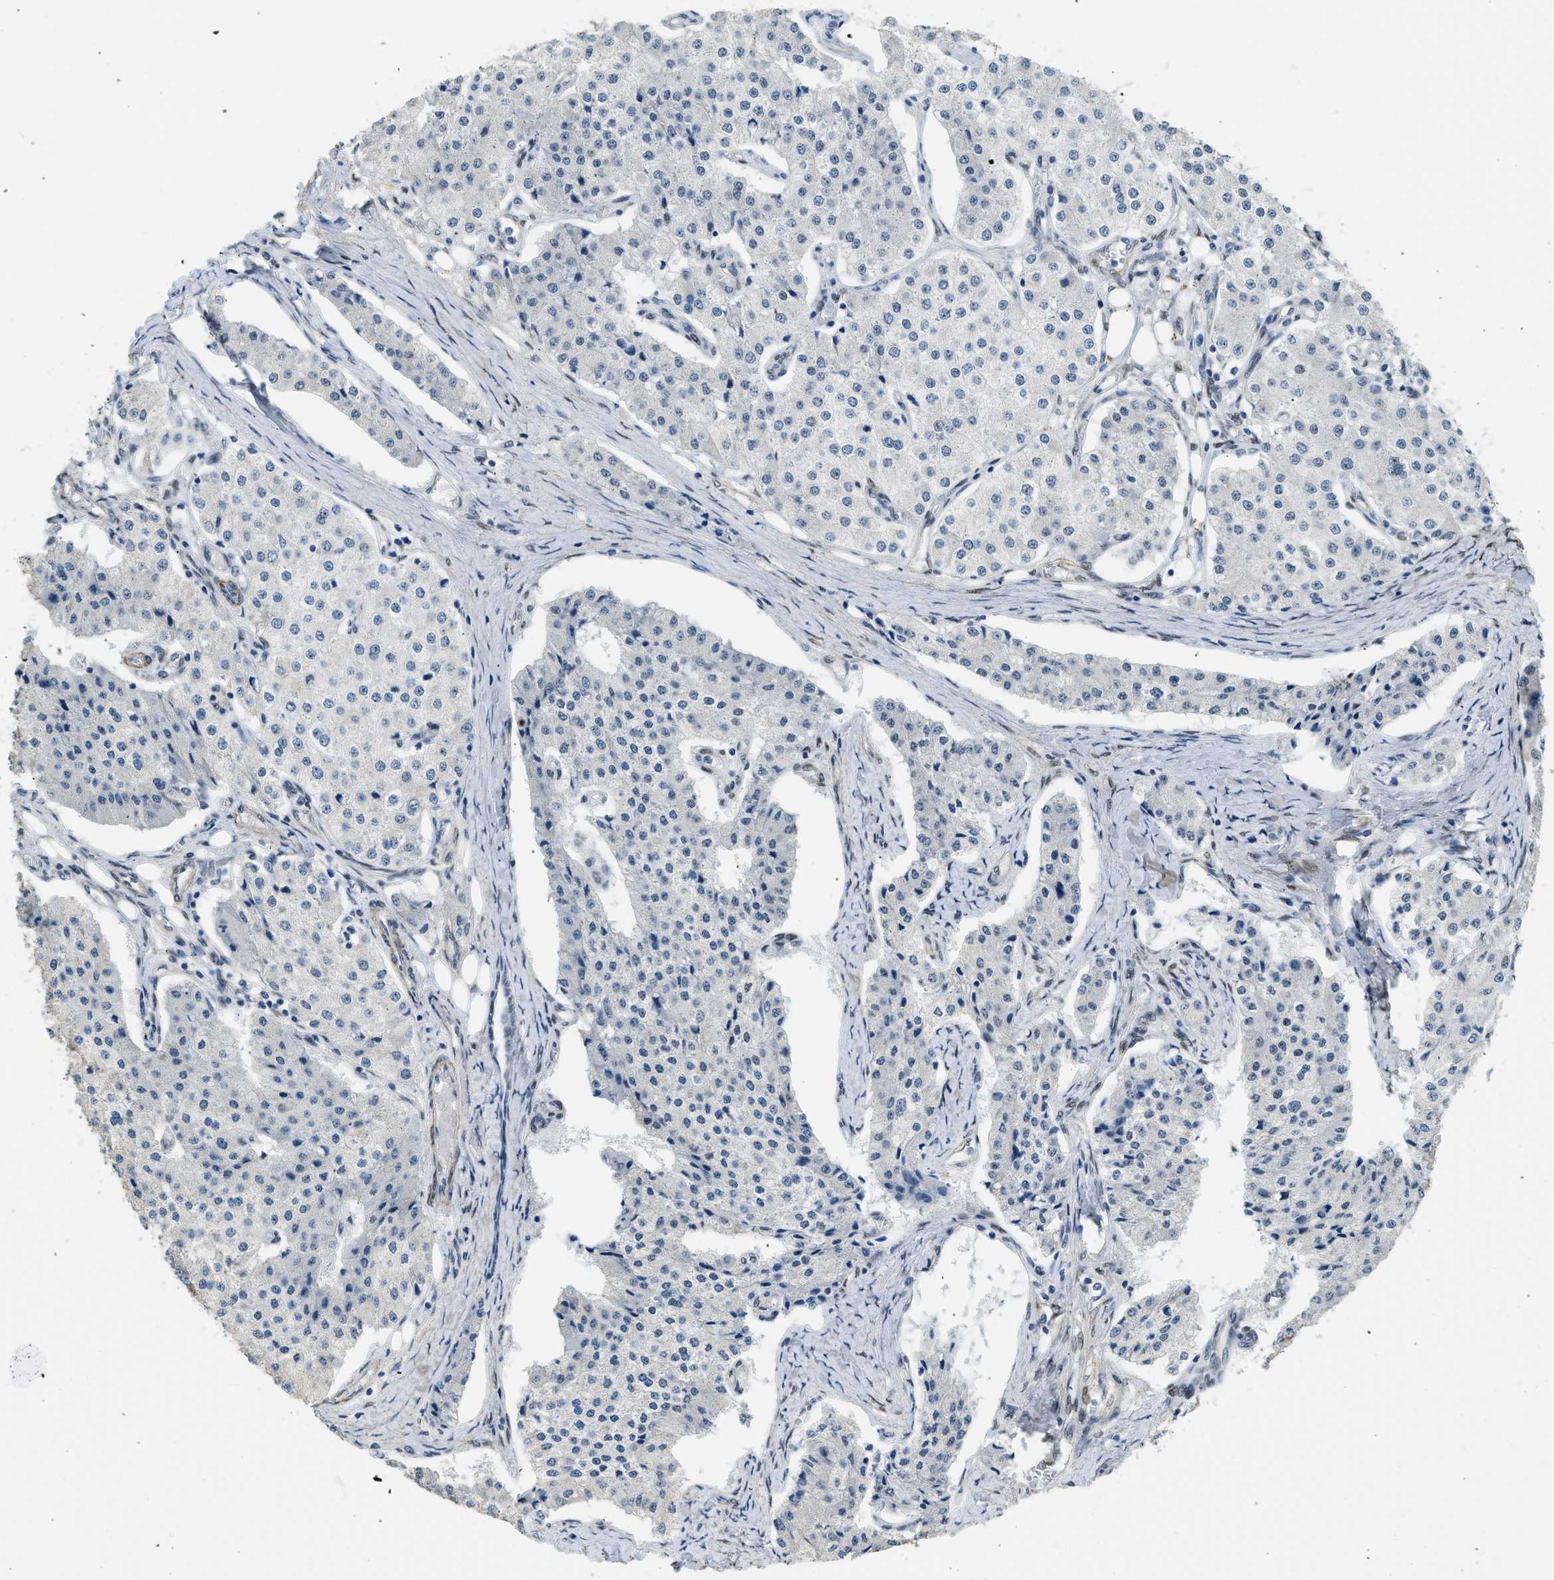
{"staining": {"intensity": "negative", "quantity": "none", "location": "none"}, "tissue": "carcinoid", "cell_type": "Tumor cells", "image_type": "cancer", "snomed": [{"axis": "morphology", "description": "Carcinoid, malignant, NOS"}, {"axis": "topography", "description": "Colon"}], "caption": "Tumor cells show no significant protein positivity in carcinoid.", "gene": "ZBTB20", "patient": {"sex": "female", "age": 52}}